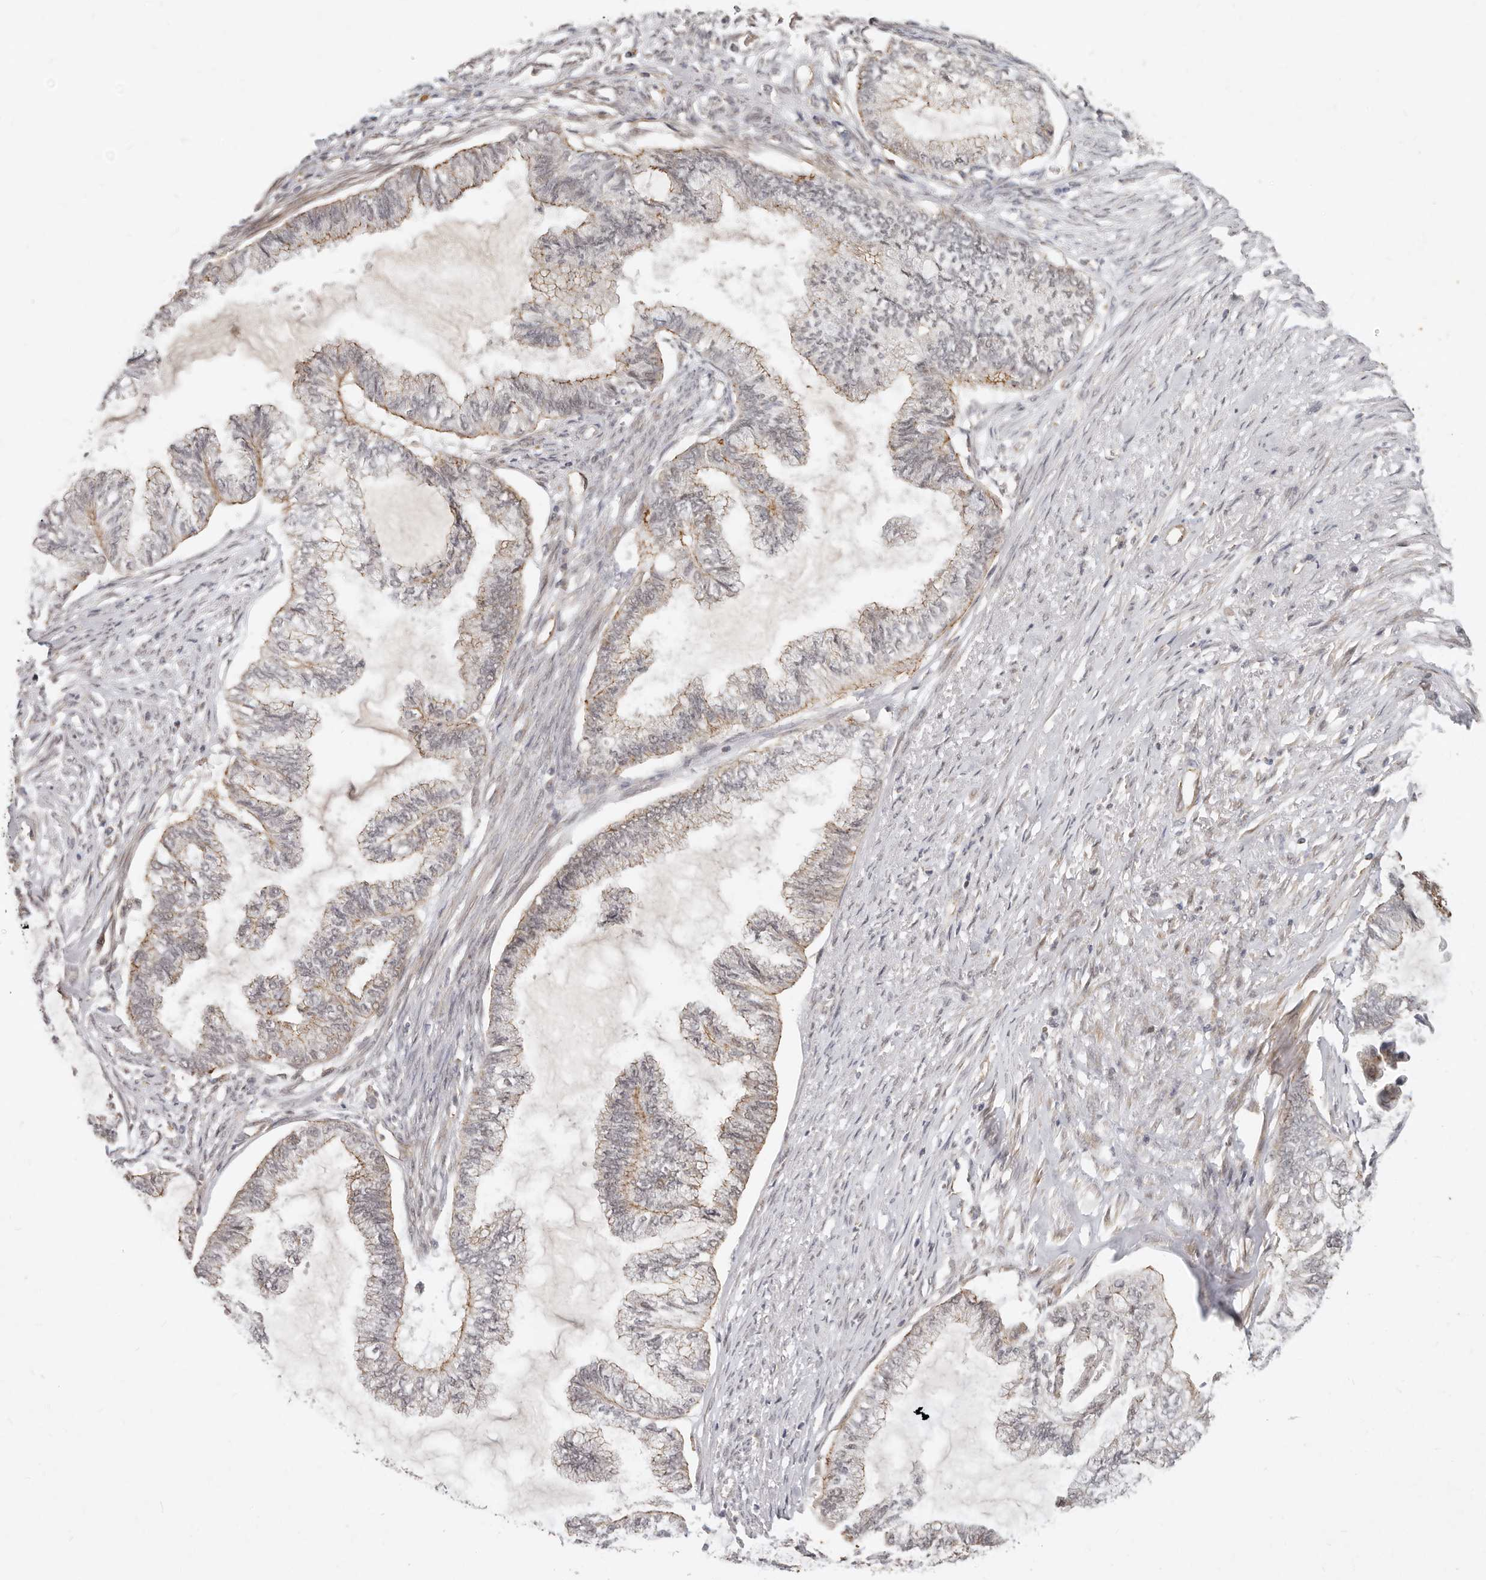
{"staining": {"intensity": "weak", "quantity": "25%-75%", "location": "cytoplasmic/membranous"}, "tissue": "endometrial cancer", "cell_type": "Tumor cells", "image_type": "cancer", "snomed": [{"axis": "morphology", "description": "Adenocarcinoma, NOS"}, {"axis": "topography", "description": "Endometrium"}], "caption": "This photomicrograph displays IHC staining of endometrial cancer, with low weak cytoplasmic/membranous staining in approximately 25%-75% of tumor cells.", "gene": "USP49", "patient": {"sex": "female", "age": 86}}